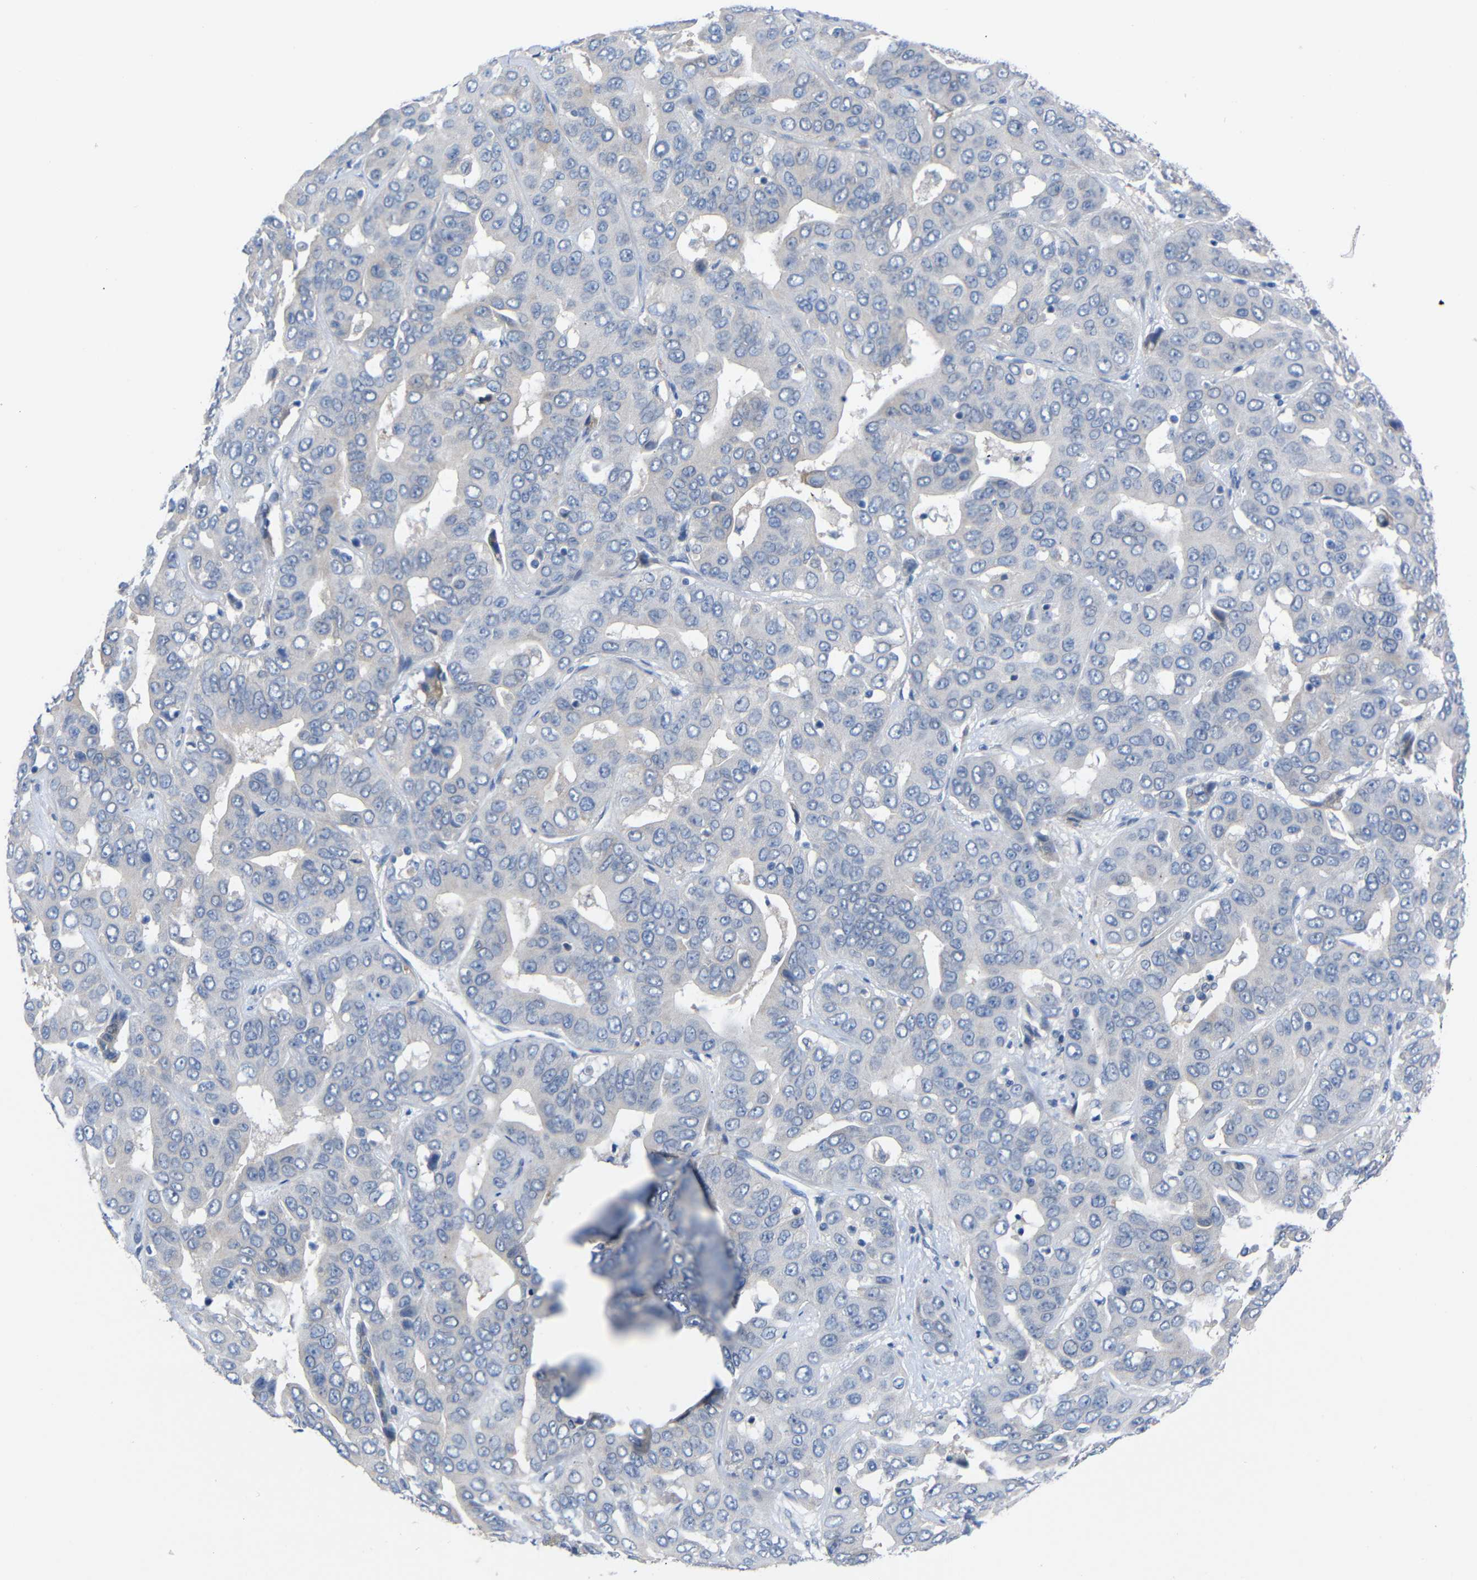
{"staining": {"intensity": "negative", "quantity": "none", "location": "none"}, "tissue": "liver cancer", "cell_type": "Tumor cells", "image_type": "cancer", "snomed": [{"axis": "morphology", "description": "Cholangiocarcinoma"}, {"axis": "topography", "description": "Liver"}], "caption": "High magnification brightfield microscopy of liver cancer stained with DAB (3,3'-diaminobenzidine) (brown) and counterstained with hematoxylin (blue): tumor cells show no significant expression. (DAB IHC with hematoxylin counter stain).", "gene": "CMTM1", "patient": {"sex": "female", "age": 52}}